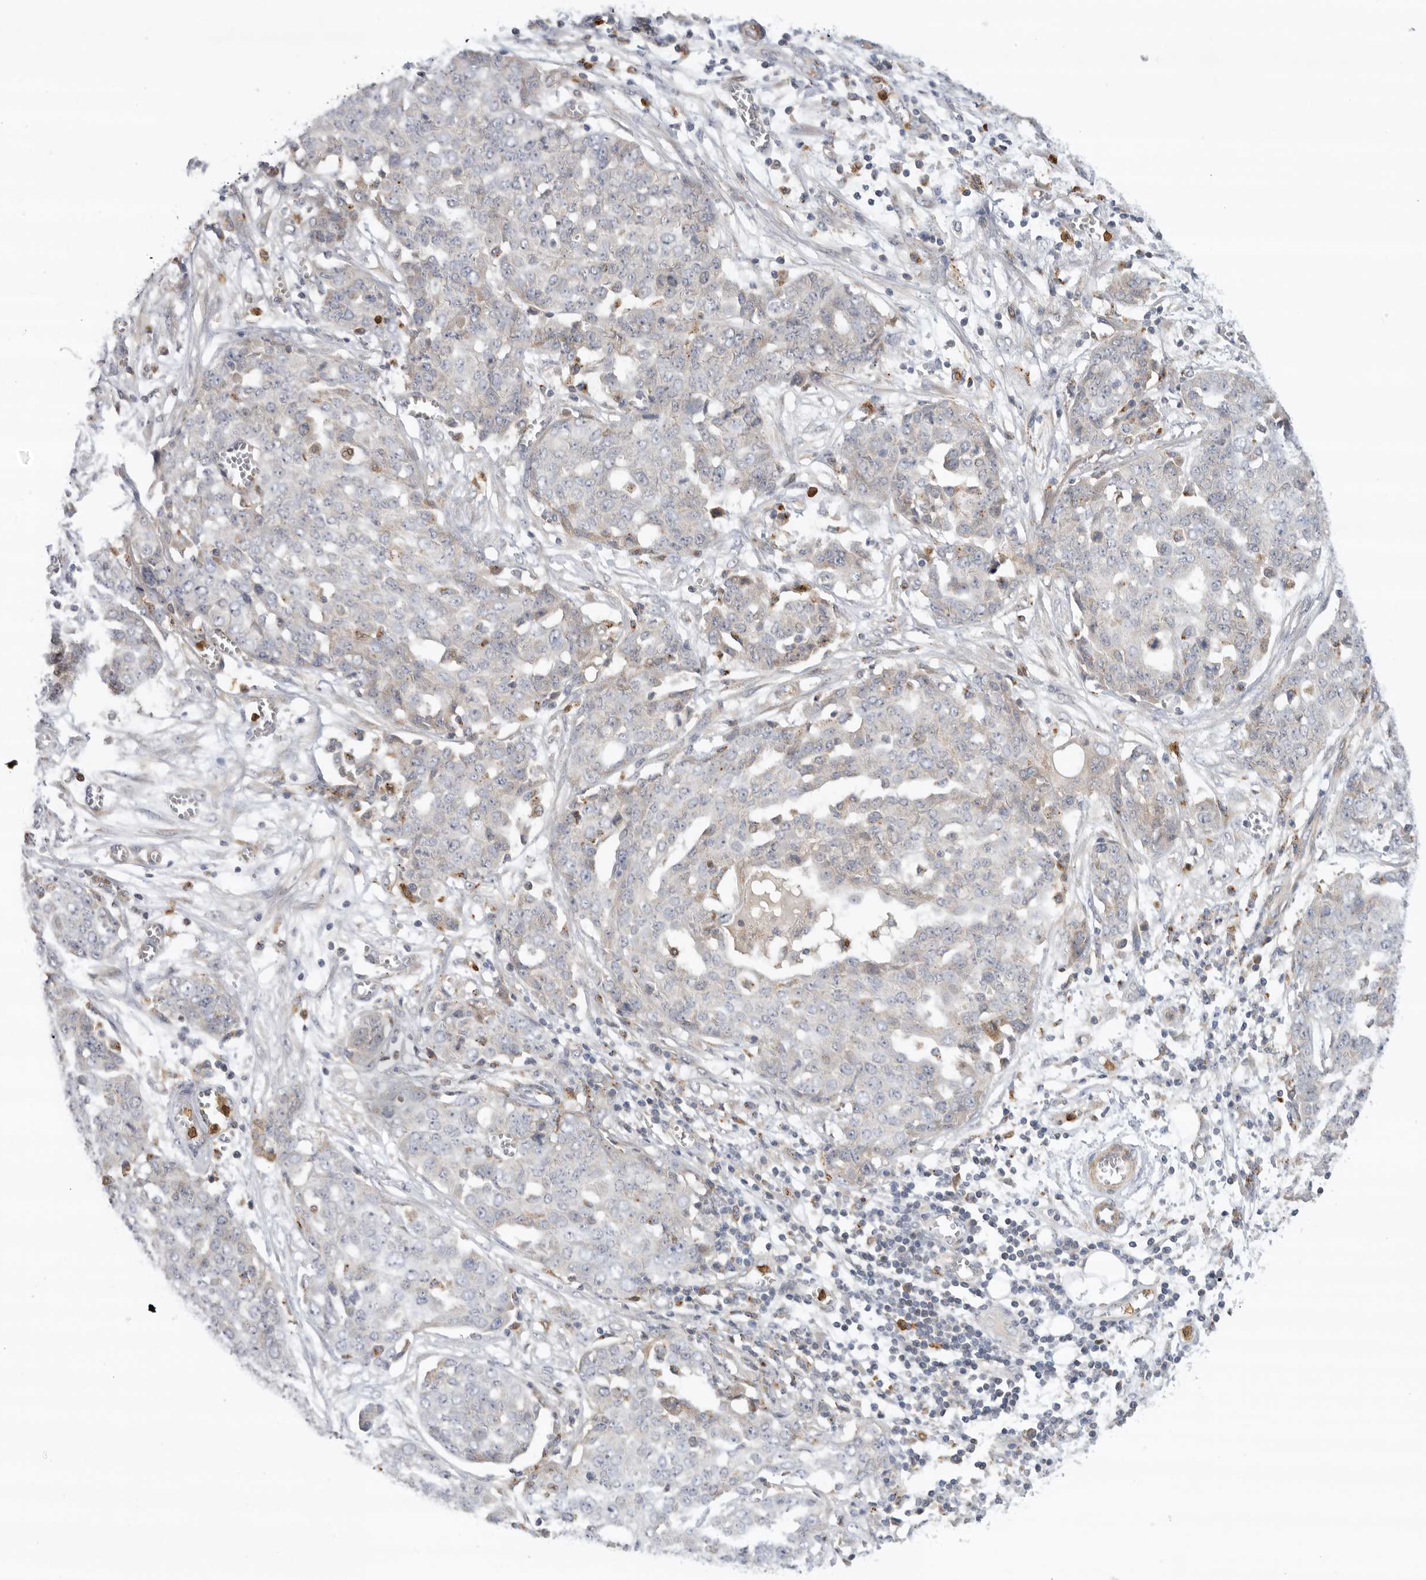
{"staining": {"intensity": "negative", "quantity": "none", "location": "none"}, "tissue": "ovarian cancer", "cell_type": "Tumor cells", "image_type": "cancer", "snomed": [{"axis": "morphology", "description": "Cystadenocarcinoma, serous, NOS"}, {"axis": "topography", "description": "Soft tissue"}, {"axis": "topography", "description": "Ovary"}], "caption": "IHC image of neoplastic tissue: human ovarian cancer (serous cystadenocarcinoma) stained with DAB shows no significant protein staining in tumor cells.", "gene": "GNE", "patient": {"sex": "female", "age": 57}}